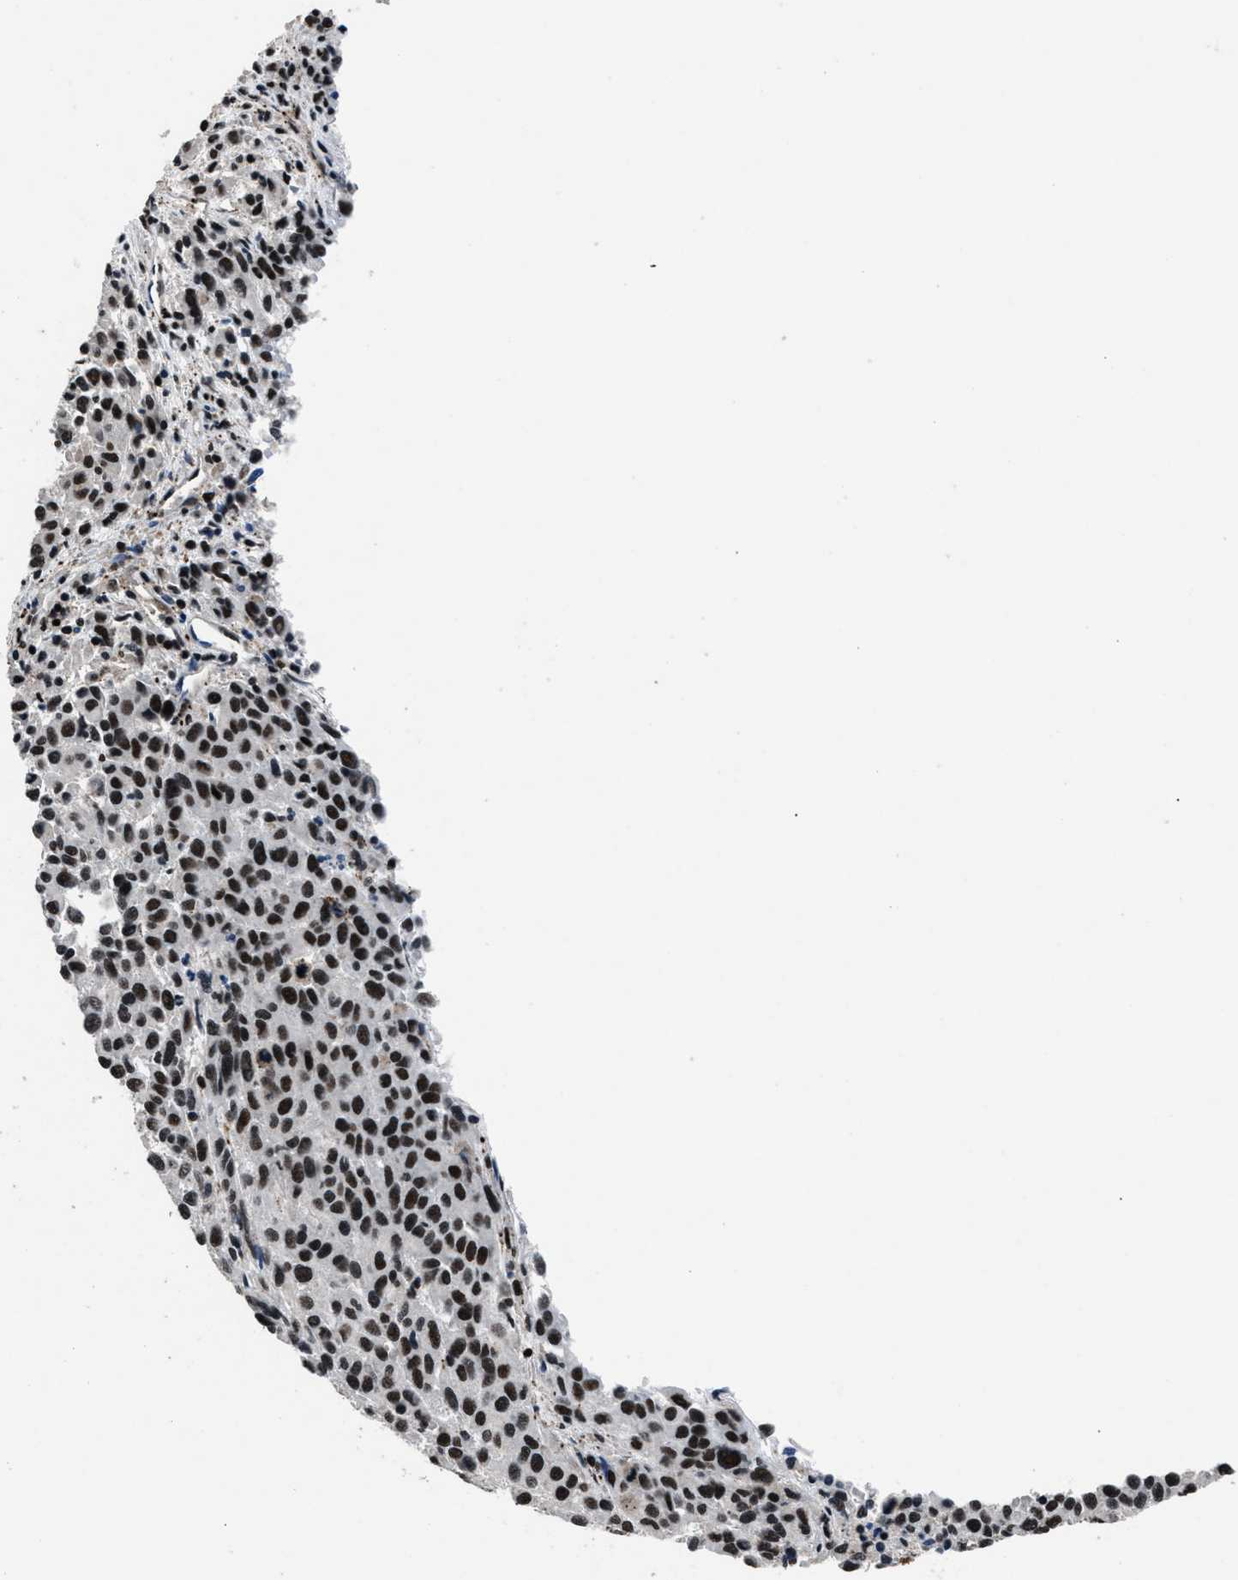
{"staining": {"intensity": "strong", "quantity": ">75%", "location": "nuclear"}, "tissue": "melanoma", "cell_type": "Tumor cells", "image_type": "cancer", "snomed": [{"axis": "morphology", "description": "Malignant melanoma, Metastatic site"}, {"axis": "topography", "description": "Lymph node"}], "caption": "Approximately >75% of tumor cells in human melanoma display strong nuclear protein positivity as visualized by brown immunohistochemical staining.", "gene": "SMARCB1", "patient": {"sex": "male", "age": 61}}